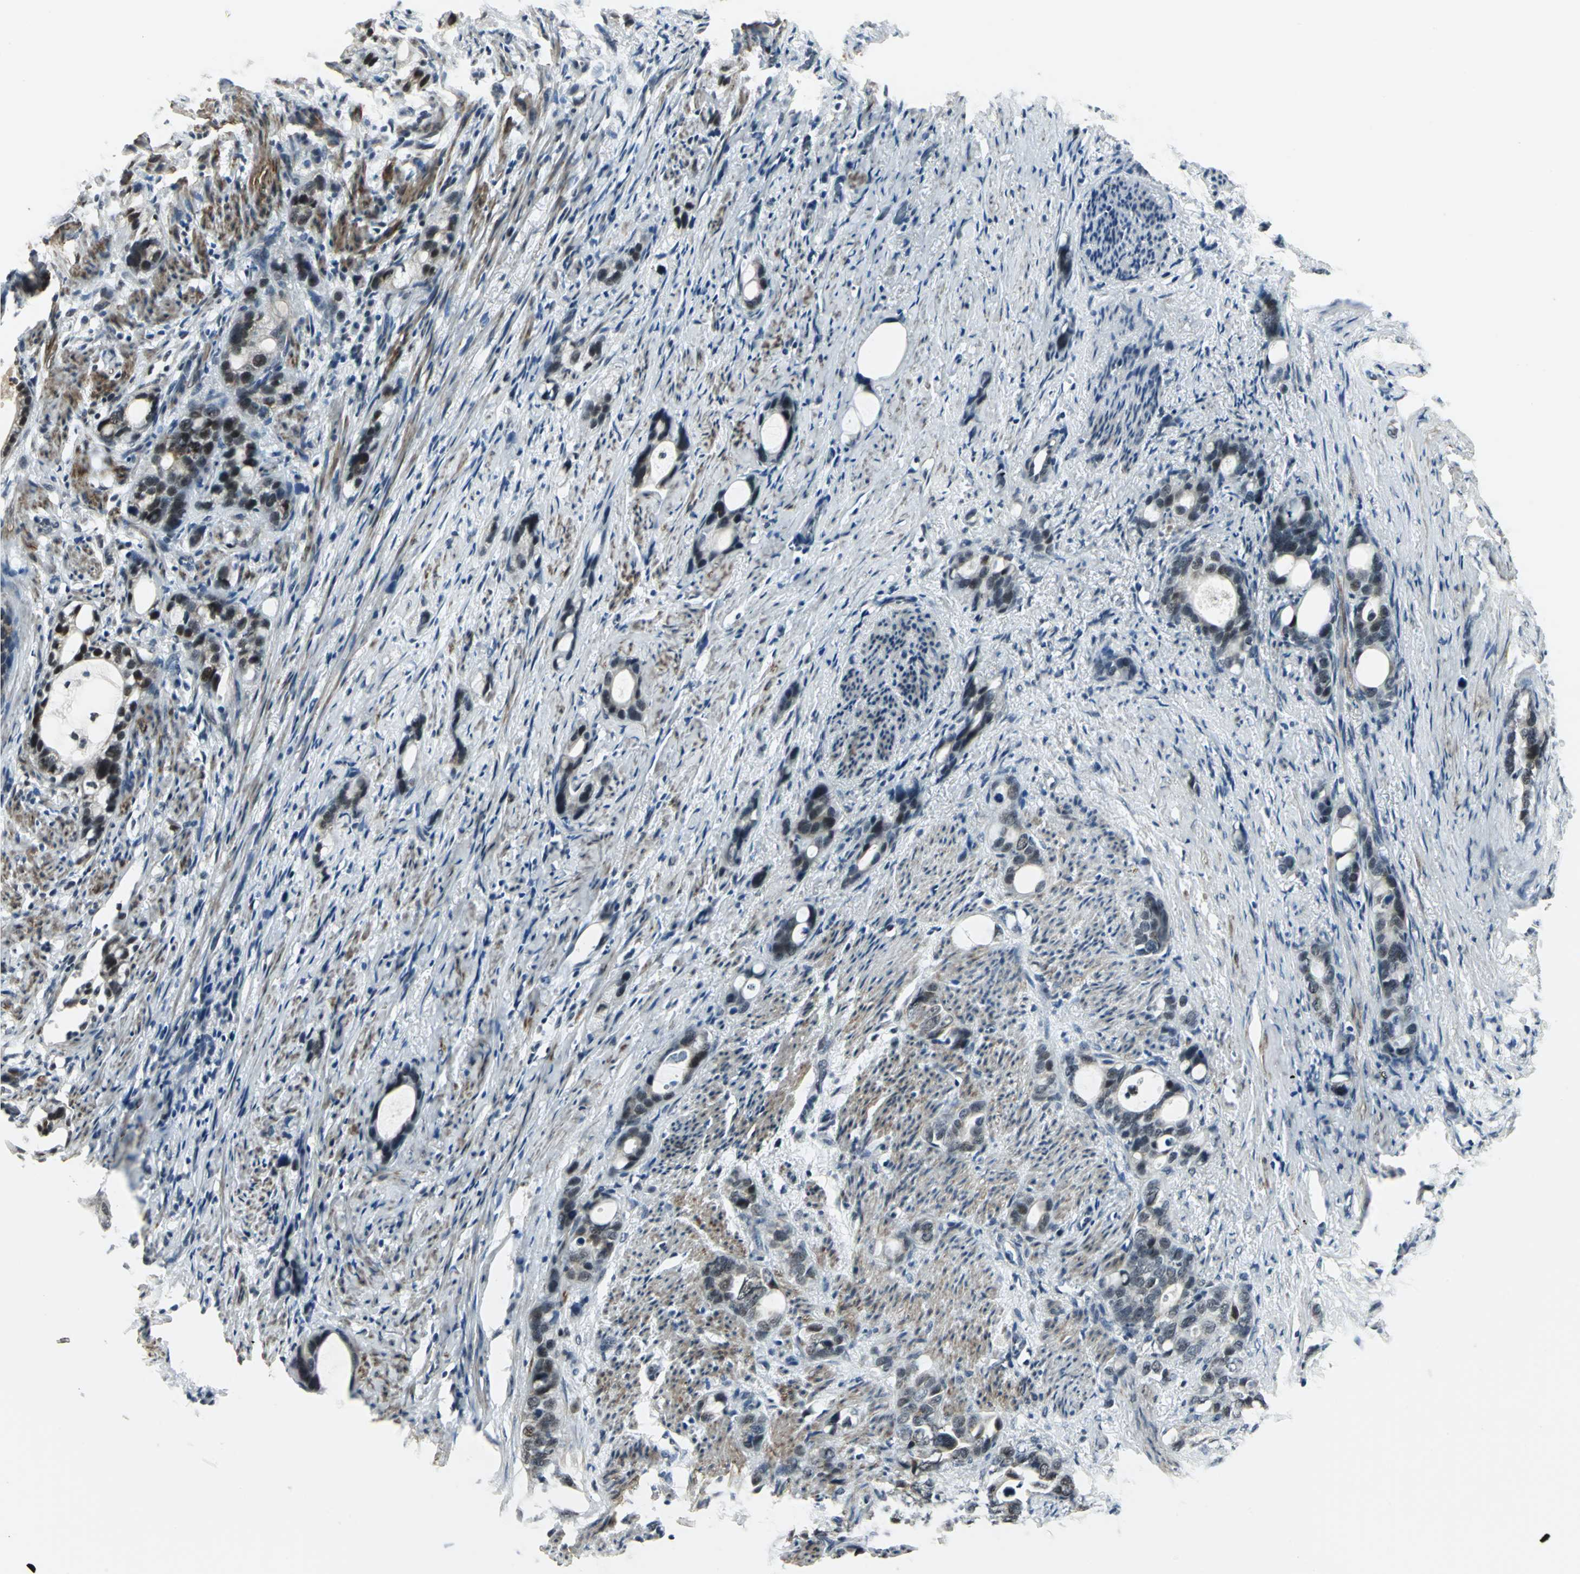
{"staining": {"intensity": "weak", "quantity": "25%-75%", "location": "cytoplasmic/membranous"}, "tissue": "stomach cancer", "cell_type": "Tumor cells", "image_type": "cancer", "snomed": [{"axis": "morphology", "description": "Adenocarcinoma, NOS"}, {"axis": "topography", "description": "Stomach"}], "caption": "The histopathology image displays a brown stain indicating the presence of a protein in the cytoplasmic/membranous of tumor cells in stomach cancer (adenocarcinoma).", "gene": "MTA1", "patient": {"sex": "female", "age": 75}}